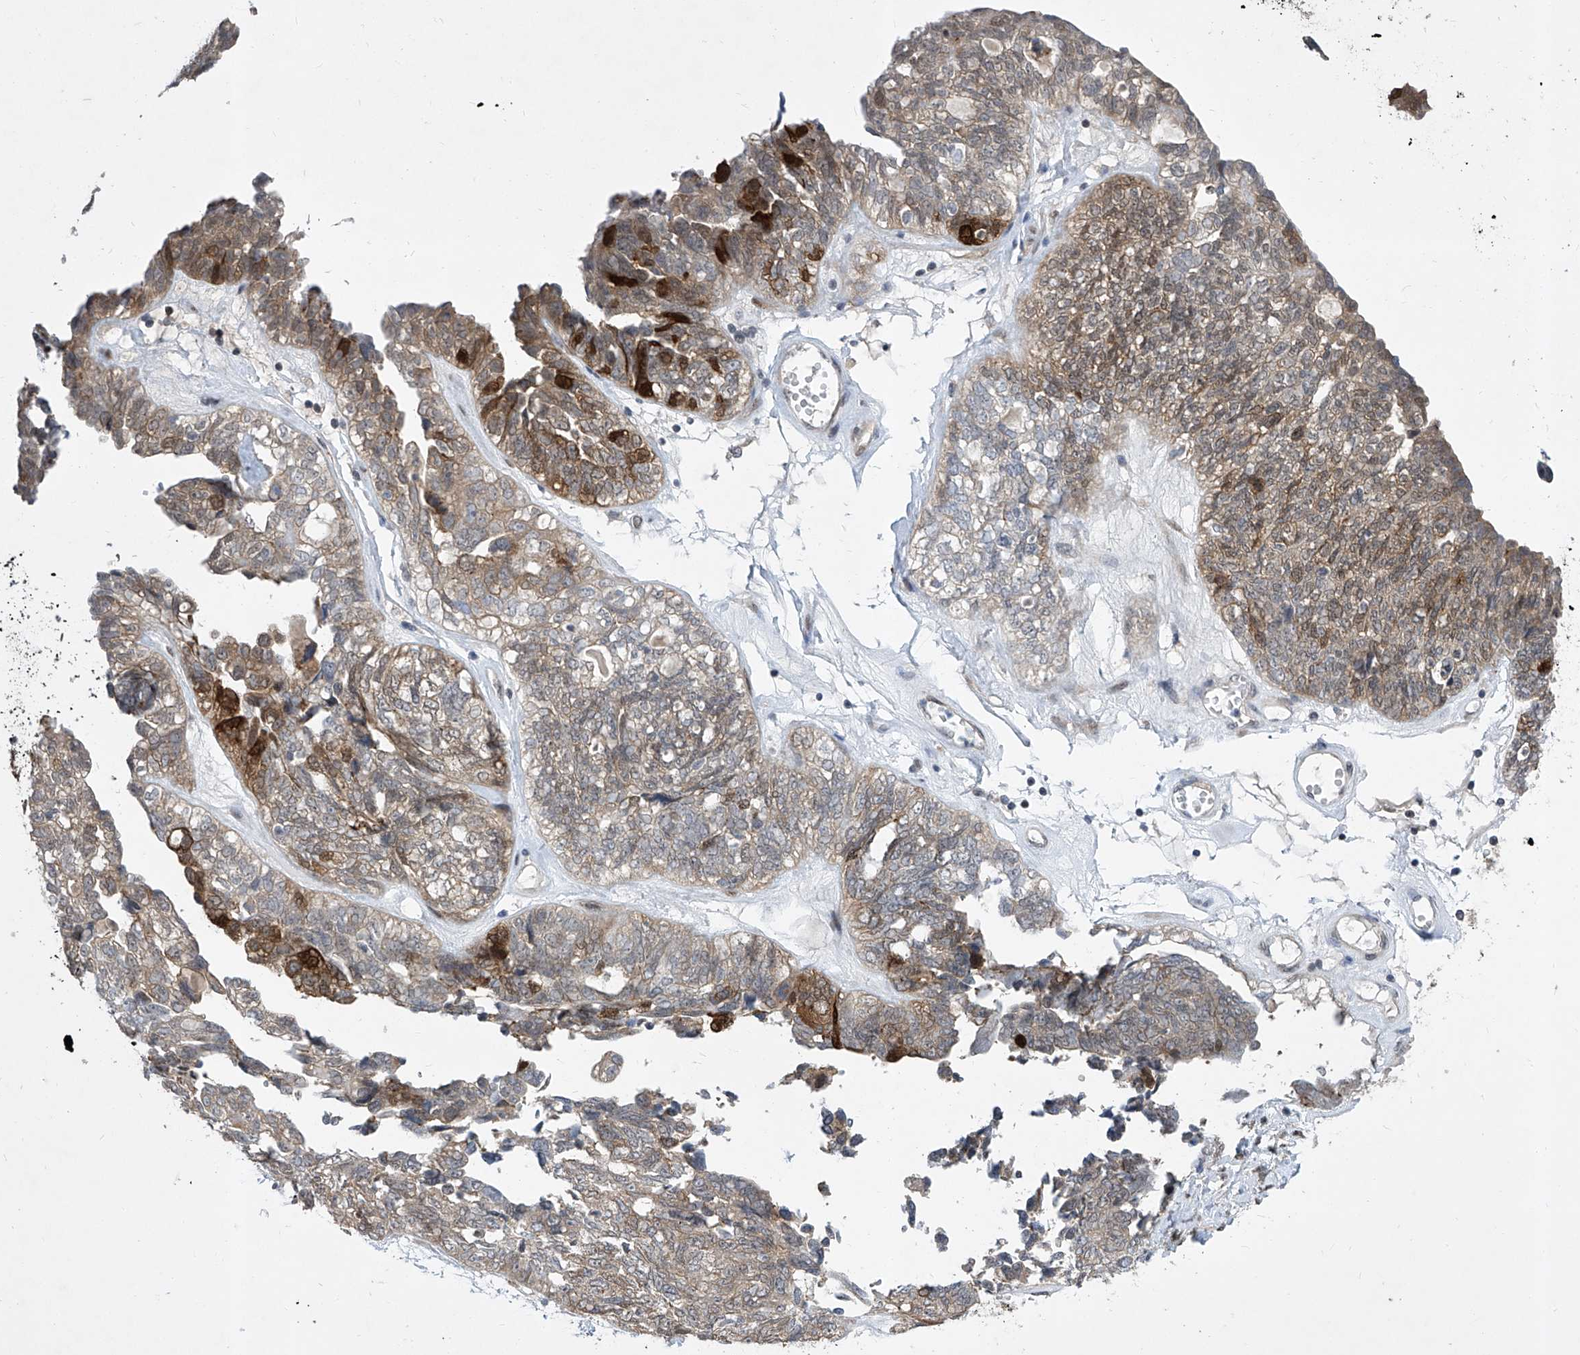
{"staining": {"intensity": "strong", "quantity": "<25%", "location": "cytoplasmic/membranous,nuclear"}, "tissue": "ovarian cancer", "cell_type": "Tumor cells", "image_type": "cancer", "snomed": [{"axis": "morphology", "description": "Cystadenocarcinoma, serous, NOS"}, {"axis": "topography", "description": "Ovary"}], "caption": "High-magnification brightfield microscopy of serous cystadenocarcinoma (ovarian) stained with DAB (3,3'-diaminobenzidine) (brown) and counterstained with hematoxylin (blue). tumor cells exhibit strong cytoplasmic/membranous and nuclear positivity is present in approximately<25% of cells. (Brightfield microscopy of DAB IHC at high magnification).", "gene": "CETN2", "patient": {"sex": "female", "age": 79}}